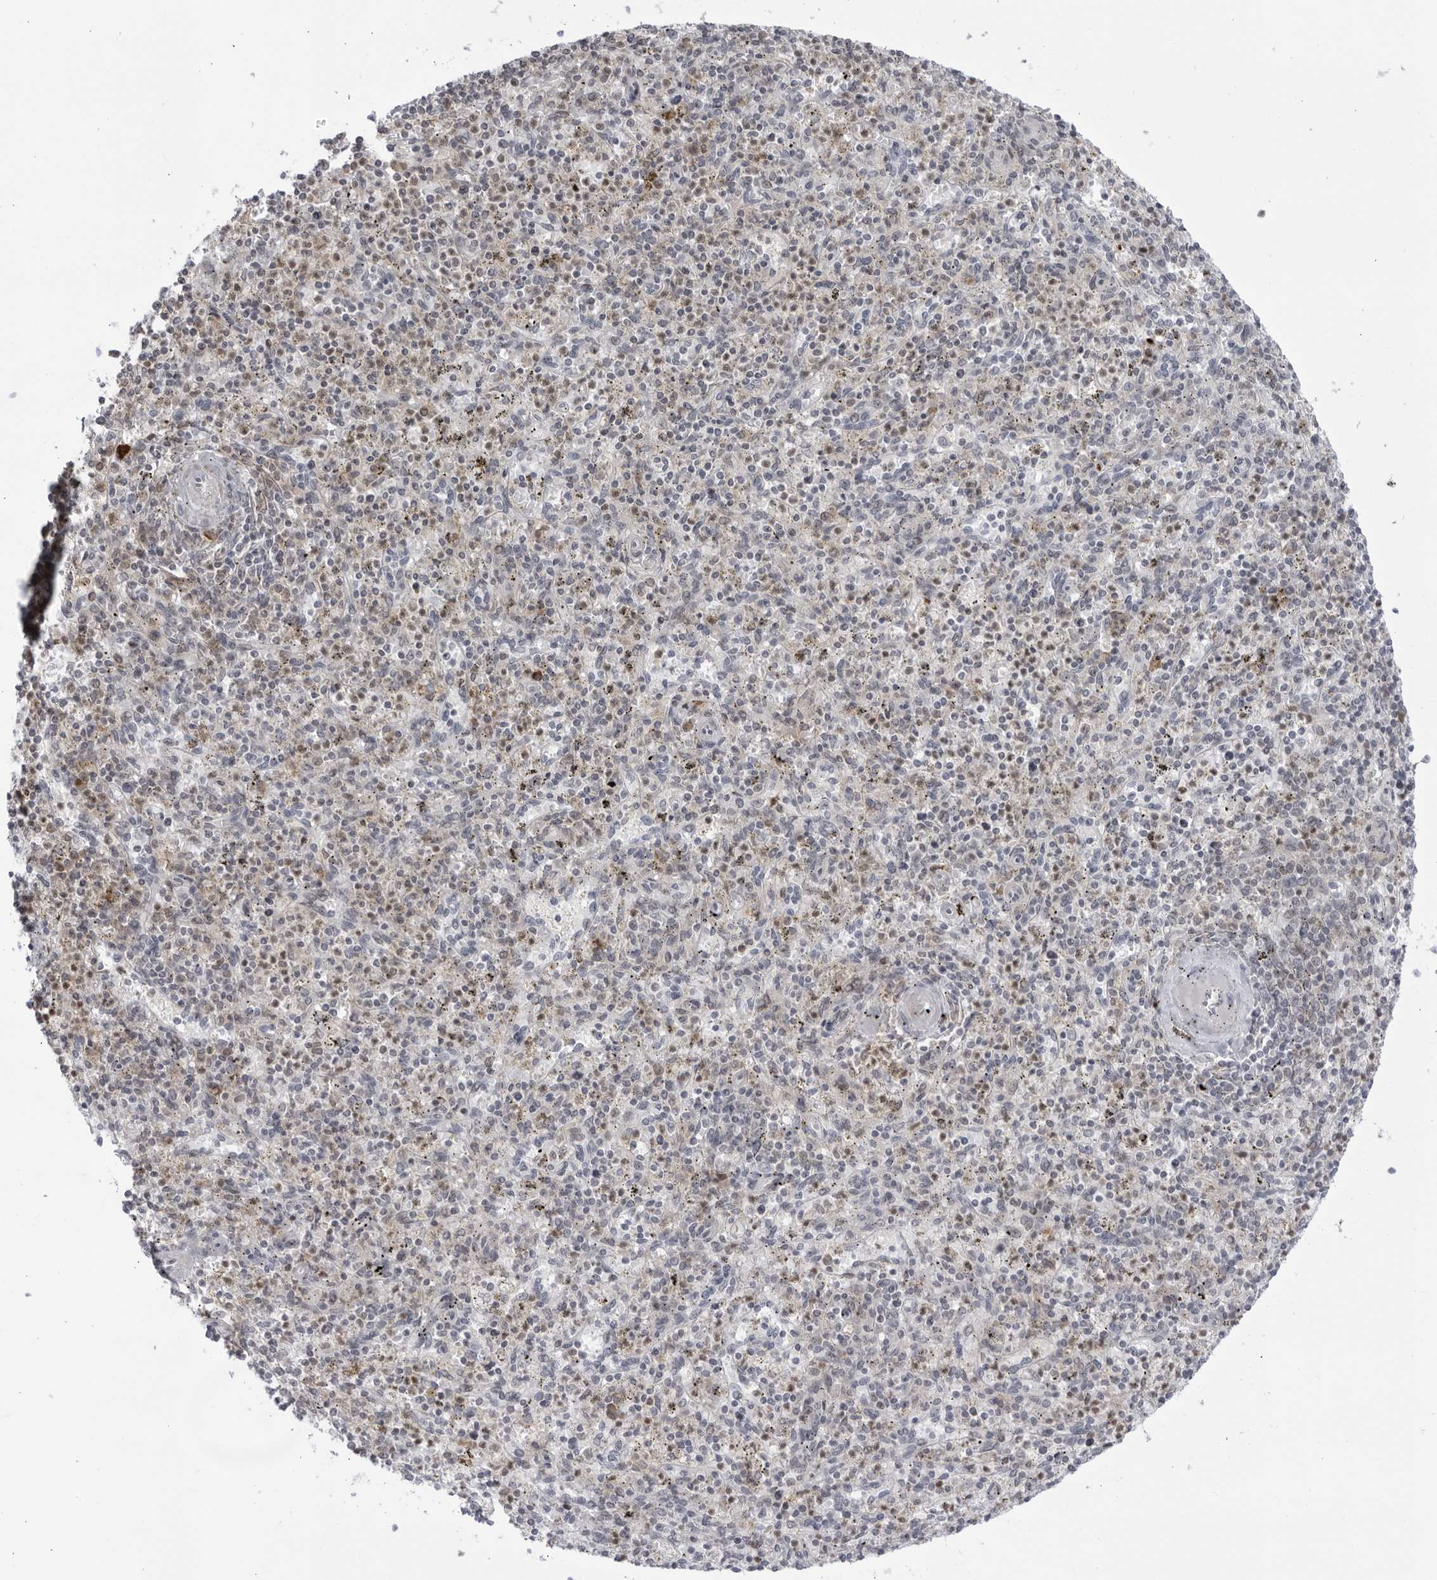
{"staining": {"intensity": "weak", "quantity": "<25%", "location": "cytoplasmic/membranous,nuclear"}, "tissue": "spleen", "cell_type": "Cells in red pulp", "image_type": "normal", "snomed": [{"axis": "morphology", "description": "Normal tissue, NOS"}, {"axis": "topography", "description": "Spleen"}], "caption": "The image shows no staining of cells in red pulp in benign spleen. (Stains: DAB immunohistochemistry (IHC) with hematoxylin counter stain, Microscopy: brightfield microscopy at high magnification).", "gene": "DTL", "patient": {"sex": "male", "age": 72}}